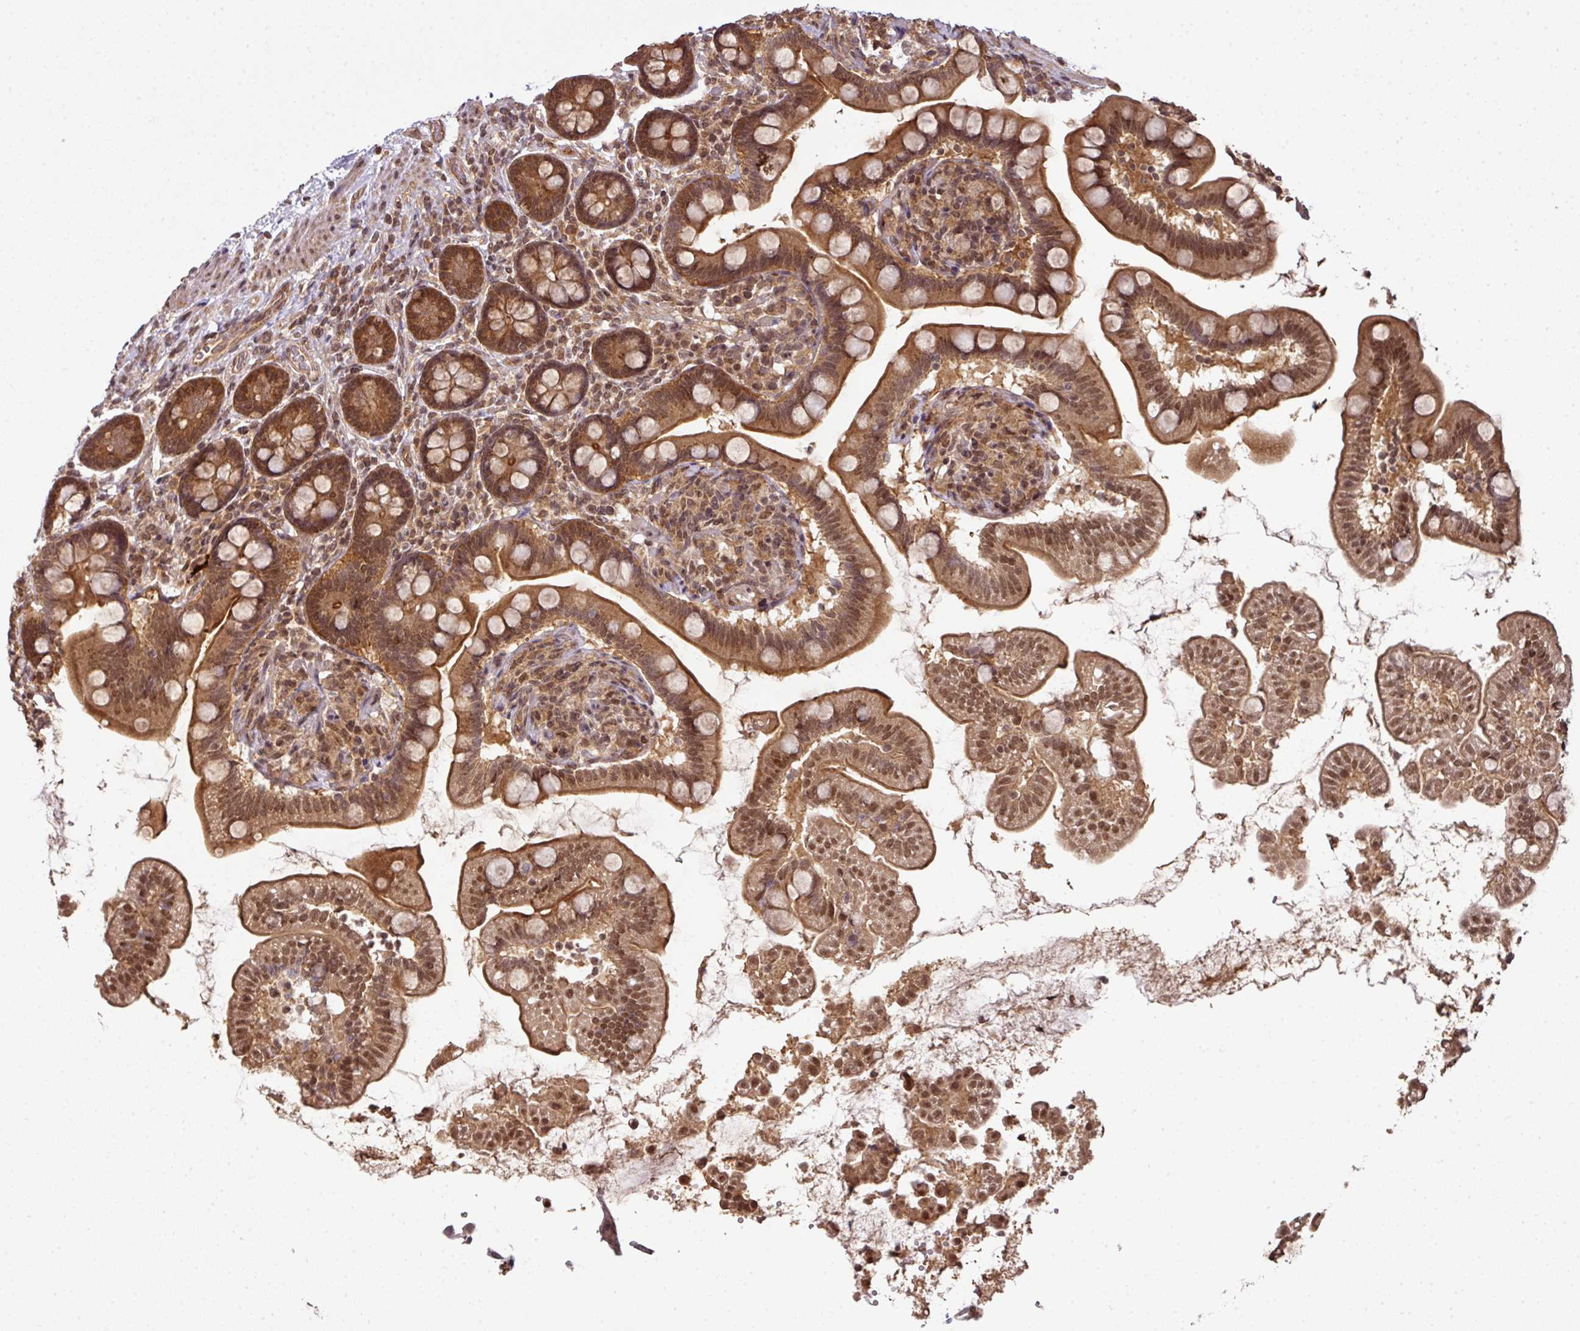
{"staining": {"intensity": "strong", "quantity": ">75%", "location": "cytoplasmic/membranous,nuclear"}, "tissue": "small intestine", "cell_type": "Glandular cells", "image_type": "normal", "snomed": [{"axis": "morphology", "description": "Normal tissue, NOS"}, {"axis": "topography", "description": "Small intestine"}], "caption": "Immunohistochemical staining of normal human small intestine exhibits >75% levels of strong cytoplasmic/membranous,nuclear protein staining in approximately >75% of glandular cells.", "gene": "ANKRD18A", "patient": {"sex": "female", "age": 64}}